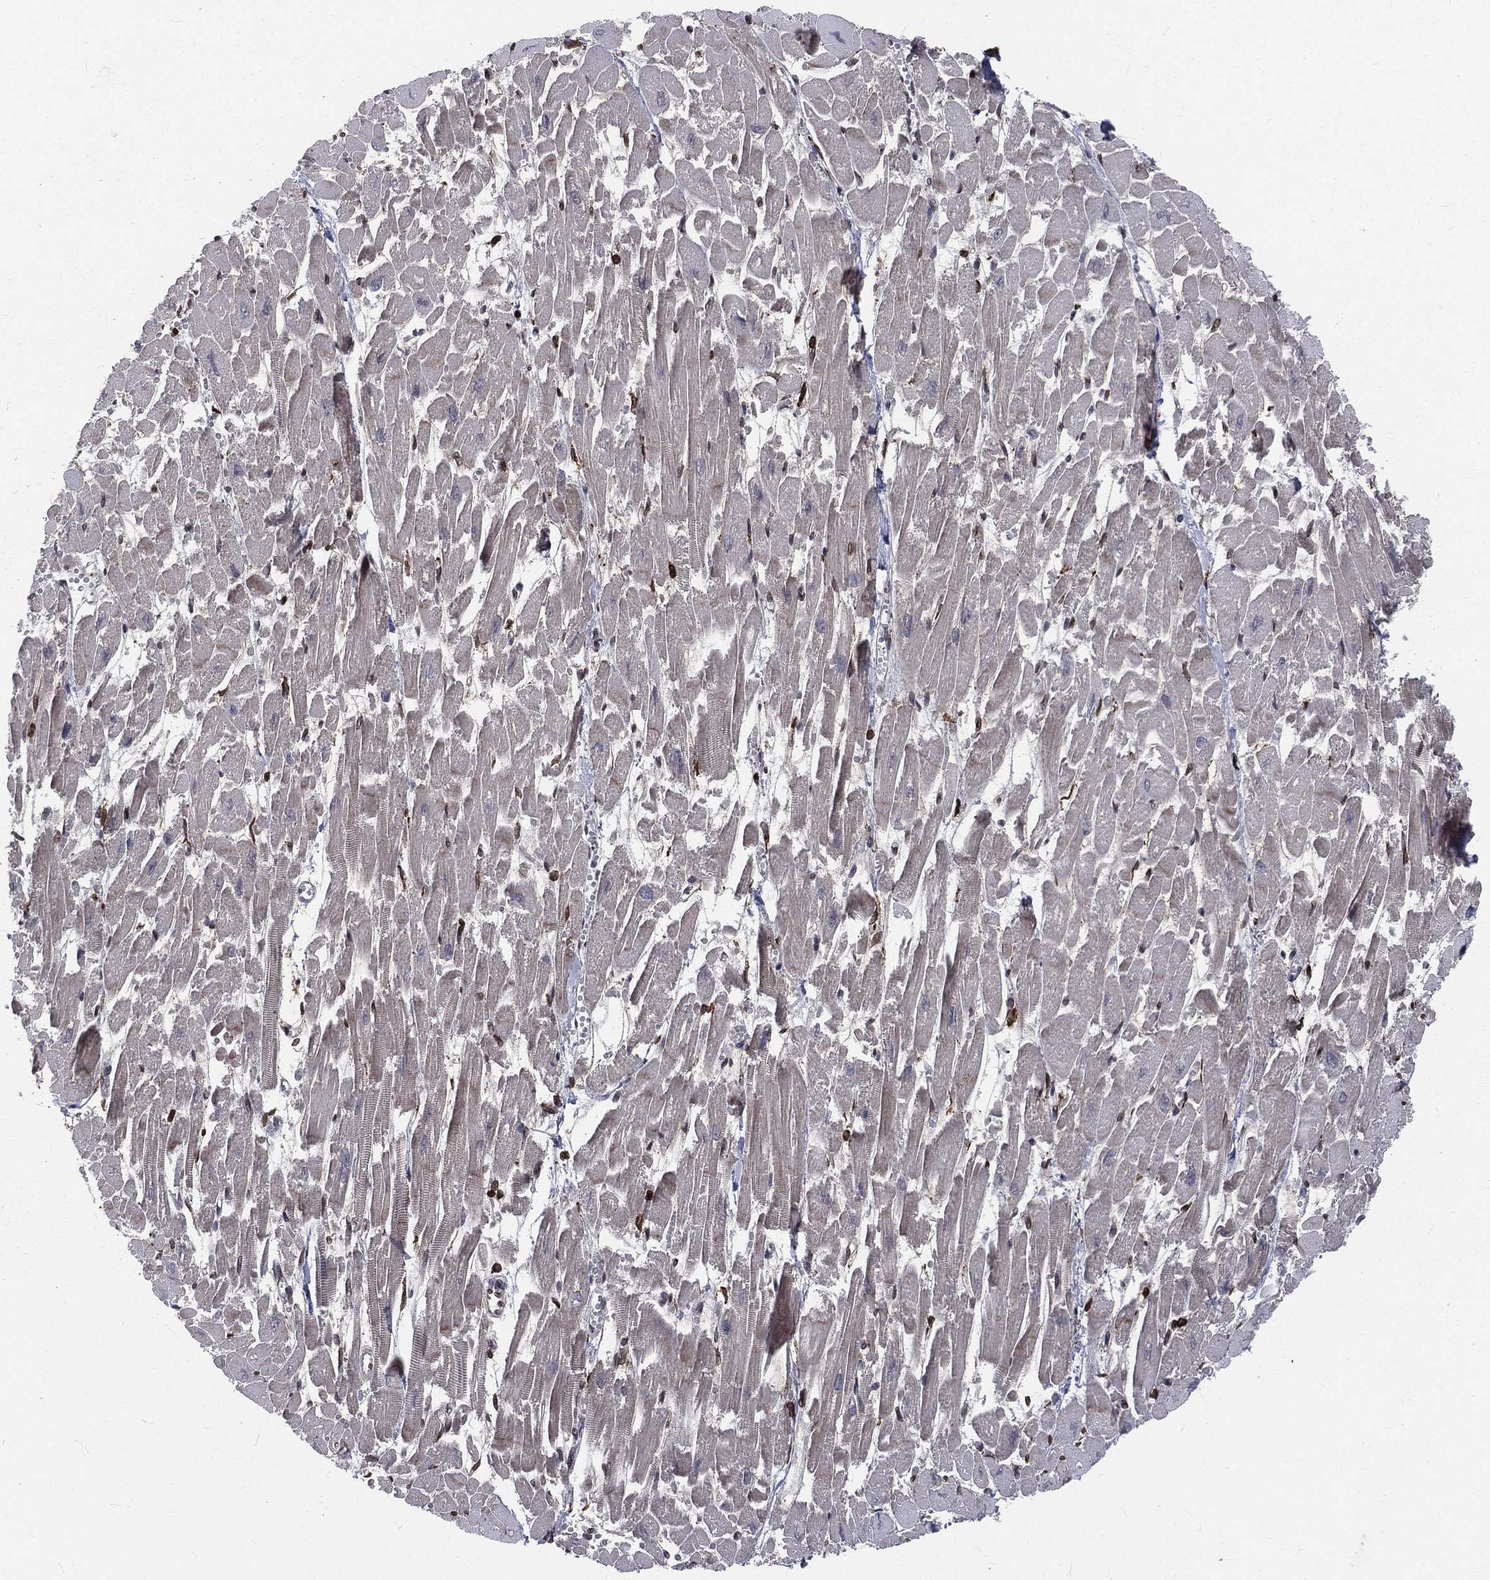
{"staining": {"intensity": "strong", "quantity": "<25%", "location": "nuclear"}, "tissue": "heart muscle", "cell_type": "Cardiomyocytes", "image_type": "normal", "snomed": [{"axis": "morphology", "description": "Normal tissue, NOS"}, {"axis": "topography", "description": "Heart"}], "caption": "Heart muscle stained with immunohistochemistry exhibits strong nuclear expression in about <25% of cardiomyocytes.", "gene": "LBR", "patient": {"sex": "female", "age": 52}}